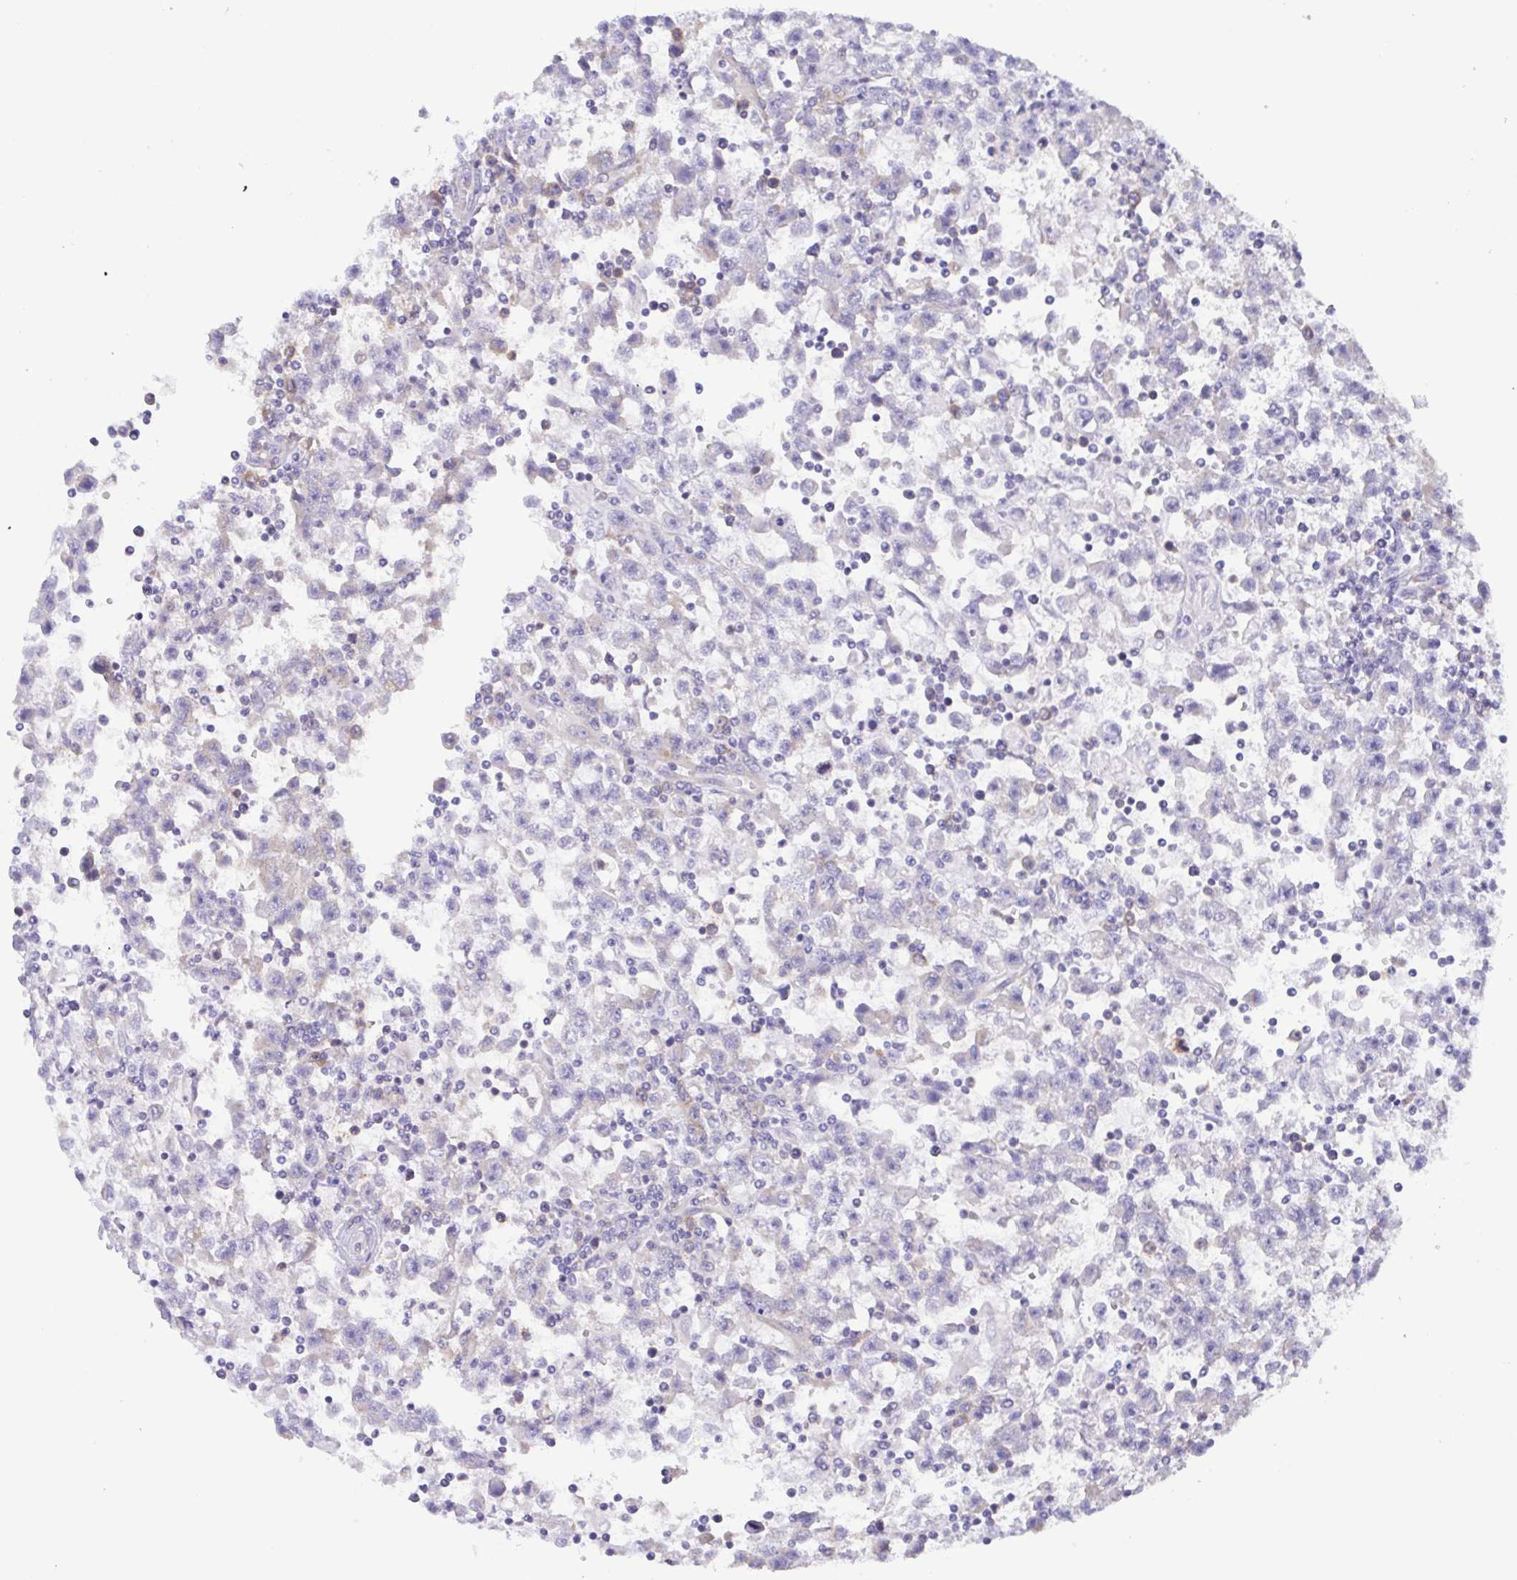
{"staining": {"intensity": "negative", "quantity": "none", "location": "none"}, "tissue": "testis cancer", "cell_type": "Tumor cells", "image_type": "cancer", "snomed": [{"axis": "morphology", "description": "Seminoma, NOS"}, {"axis": "topography", "description": "Testis"}], "caption": "The immunohistochemistry image has no significant expression in tumor cells of testis cancer tissue. The staining was performed using DAB to visualize the protein expression in brown, while the nuclei were stained in blue with hematoxylin (Magnification: 20x).", "gene": "TNNI3", "patient": {"sex": "male", "age": 31}}